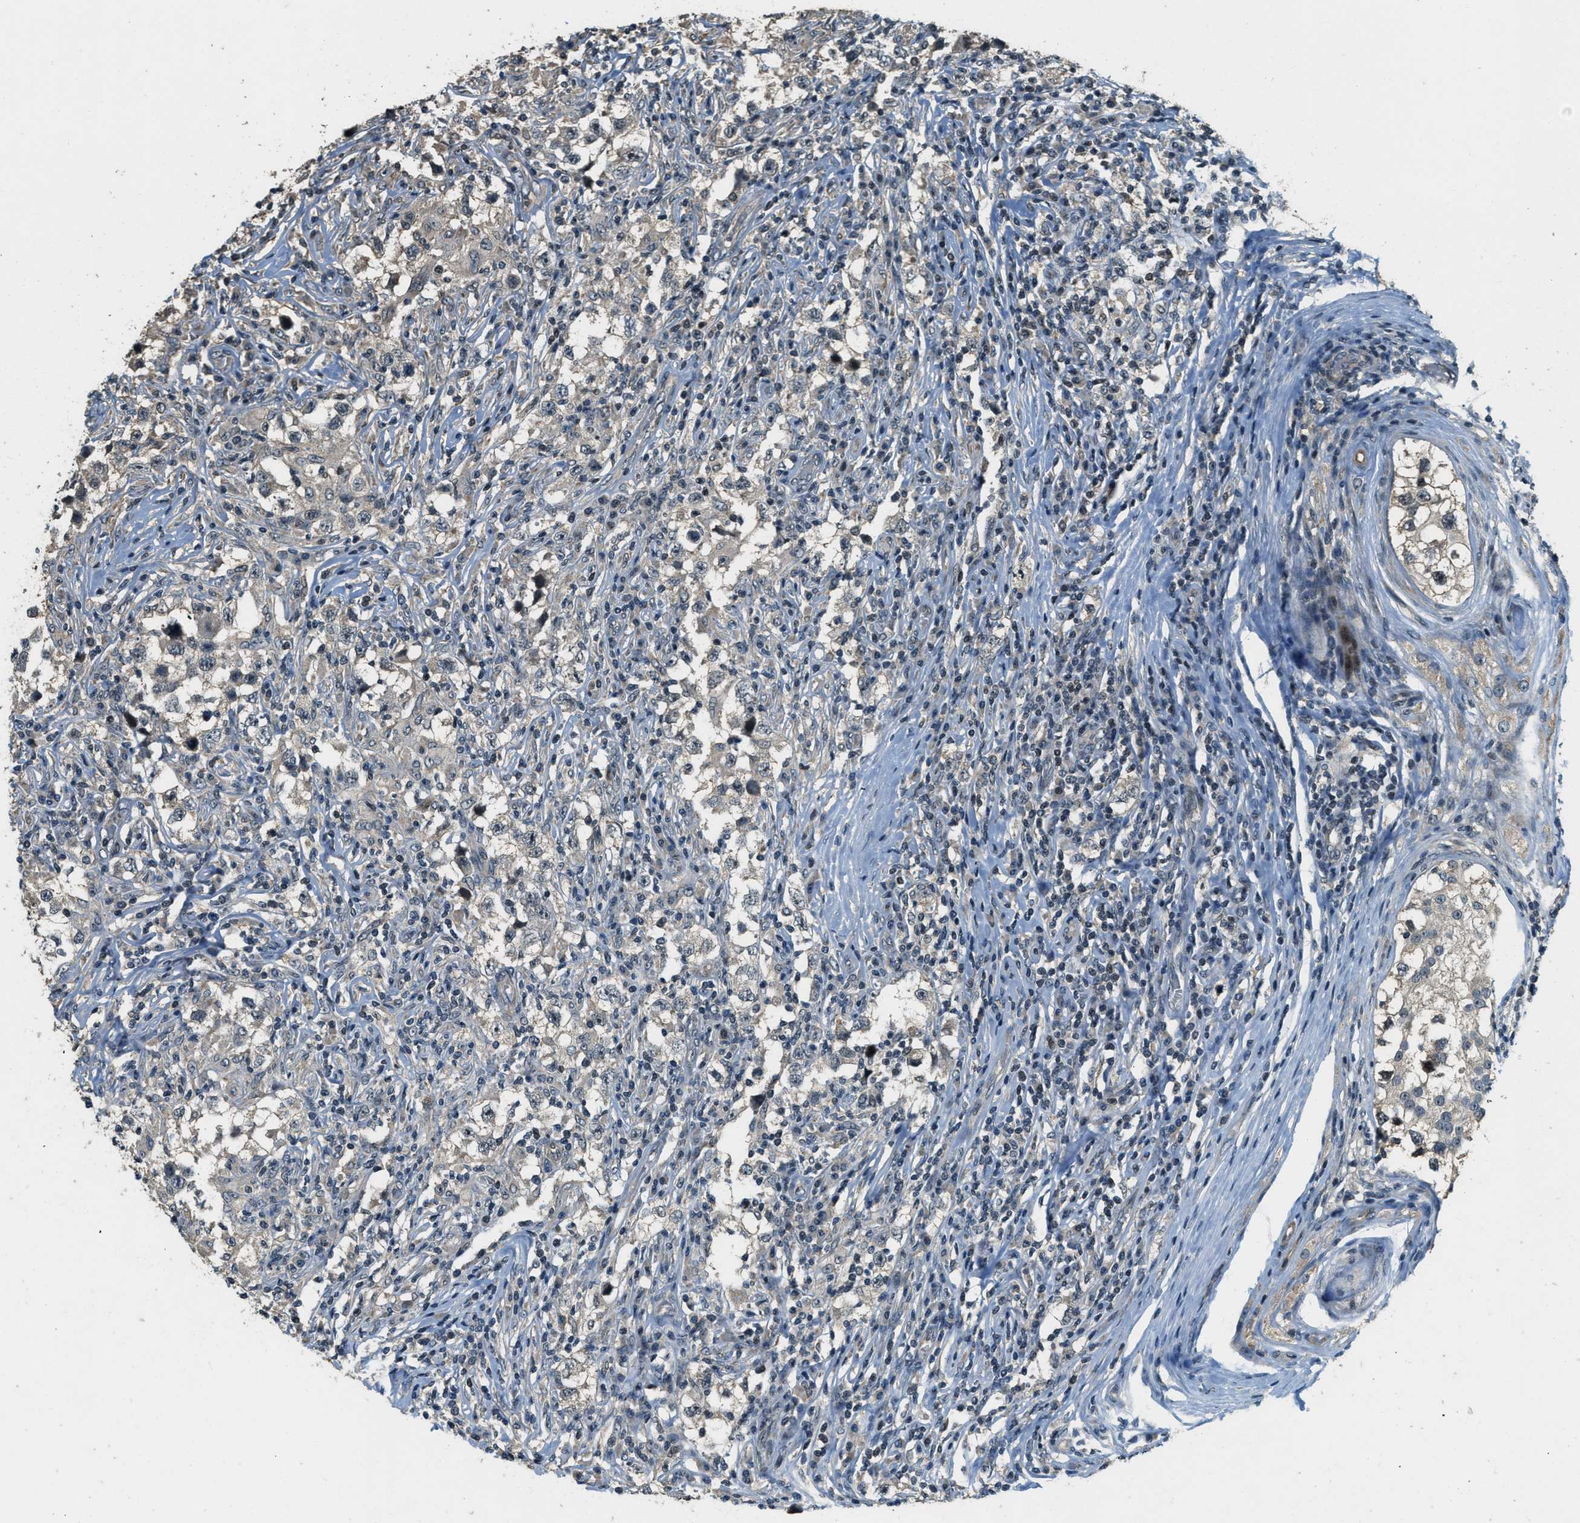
{"staining": {"intensity": "negative", "quantity": "none", "location": "none"}, "tissue": "testis cancer", "cell_type": "Tumor cells", "image_type": "cancer", "snomed": [{"axis": "morphology", "description": "Carcinoma, Embryonal, NOS"}, {"axis": "topography", "description": "Testis"}], "caption": "An immunohistochemistry (IHC) photomicrograph of embryonal carcinoma (testis) is shown. There is no staining in tumor cells of embryonal carcinoma (testis).", "gene": "MED21", "patient": {"sex": "male", "age": 21}}